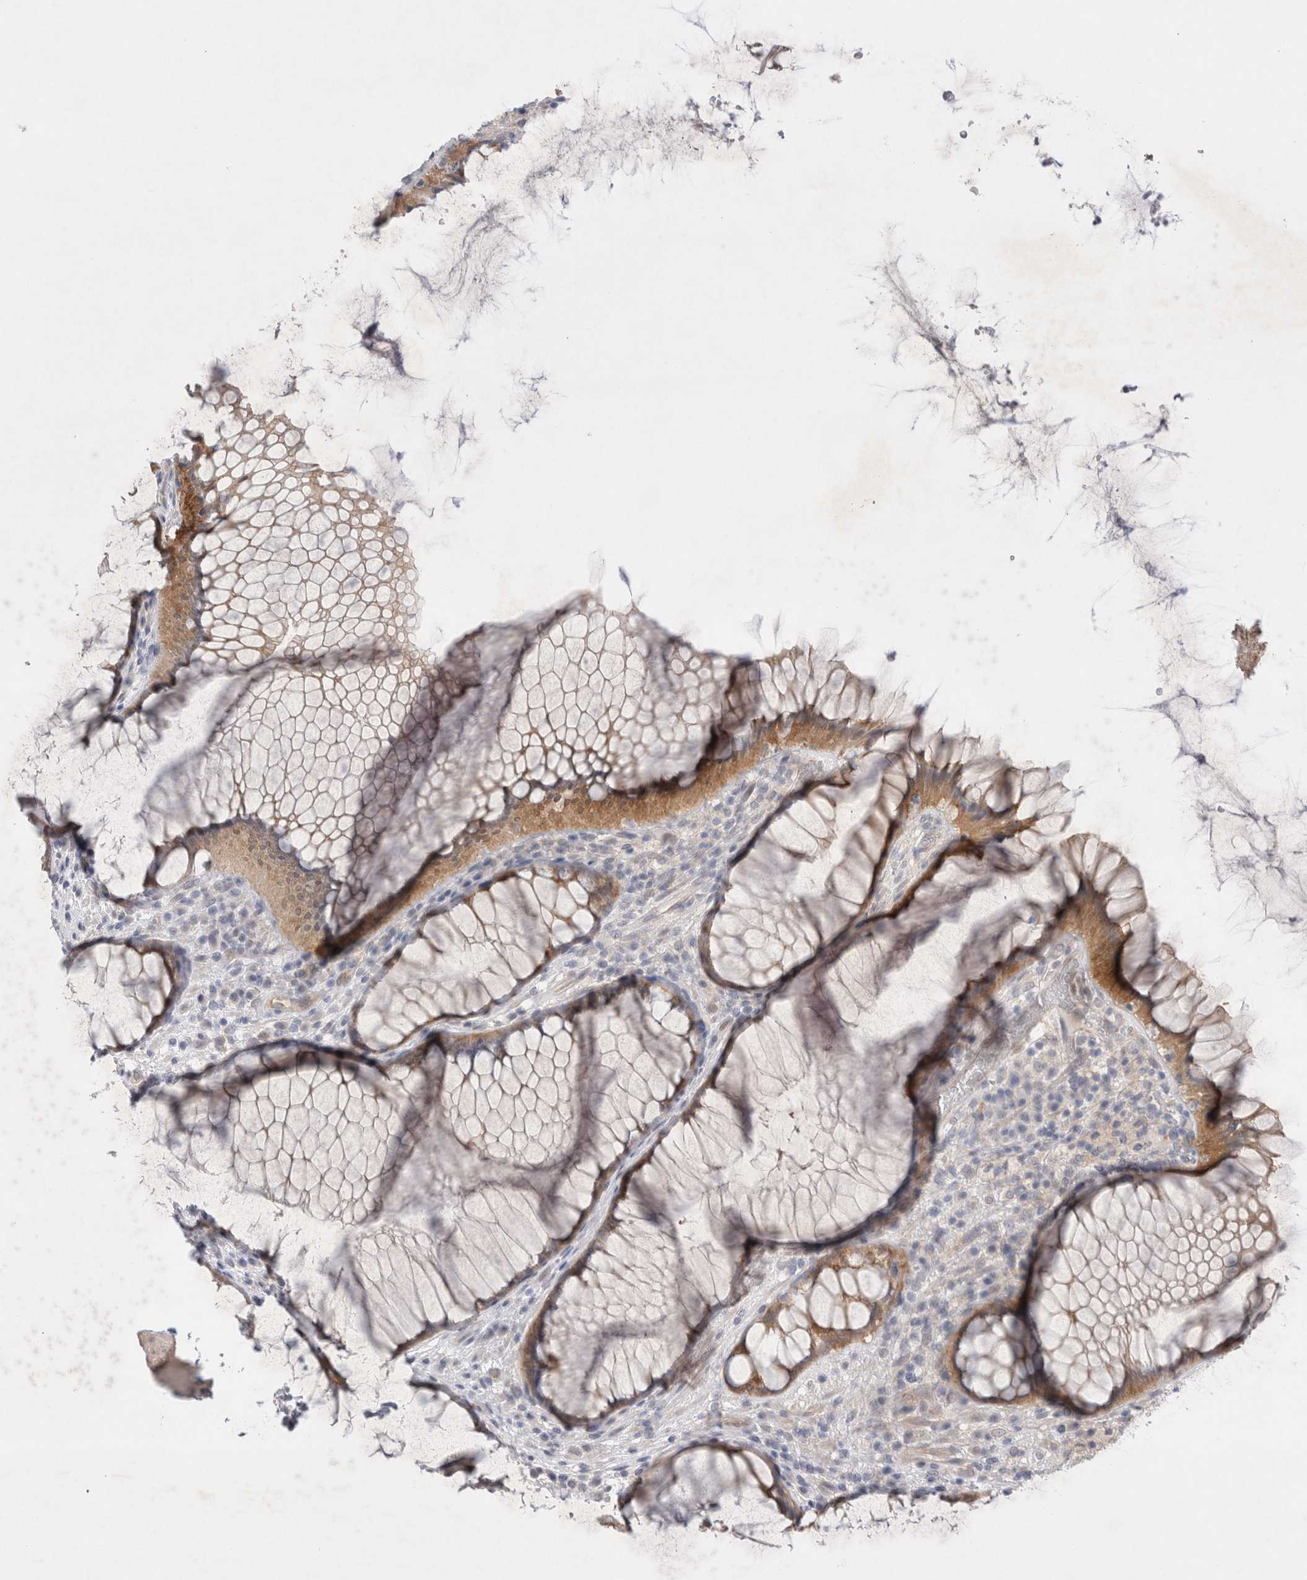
{"staining": {"intensity": "strong", "quantity": ">75%", "location": "cytoplasmic/membranous"}, "tissue": "rectum", "cell_type": "Glandular cells", "image_type": "normal", "snomed": [{"axis": "morphology", "description": "Normal tissue, NOS"}, {"axis": "topography", "description": "Rectum"}], "caption": "Rectum stained for a protein shows strong cytoplasmic/membranous positivity in glandular cells. The staining was performed using DAB to visualize the protein expression in brown, while the nuclei were stained in blue with hematoxylin (Magnification: 20x).", "gene": "WIPF2", "patient": {"sex": "male", "age": 51}}